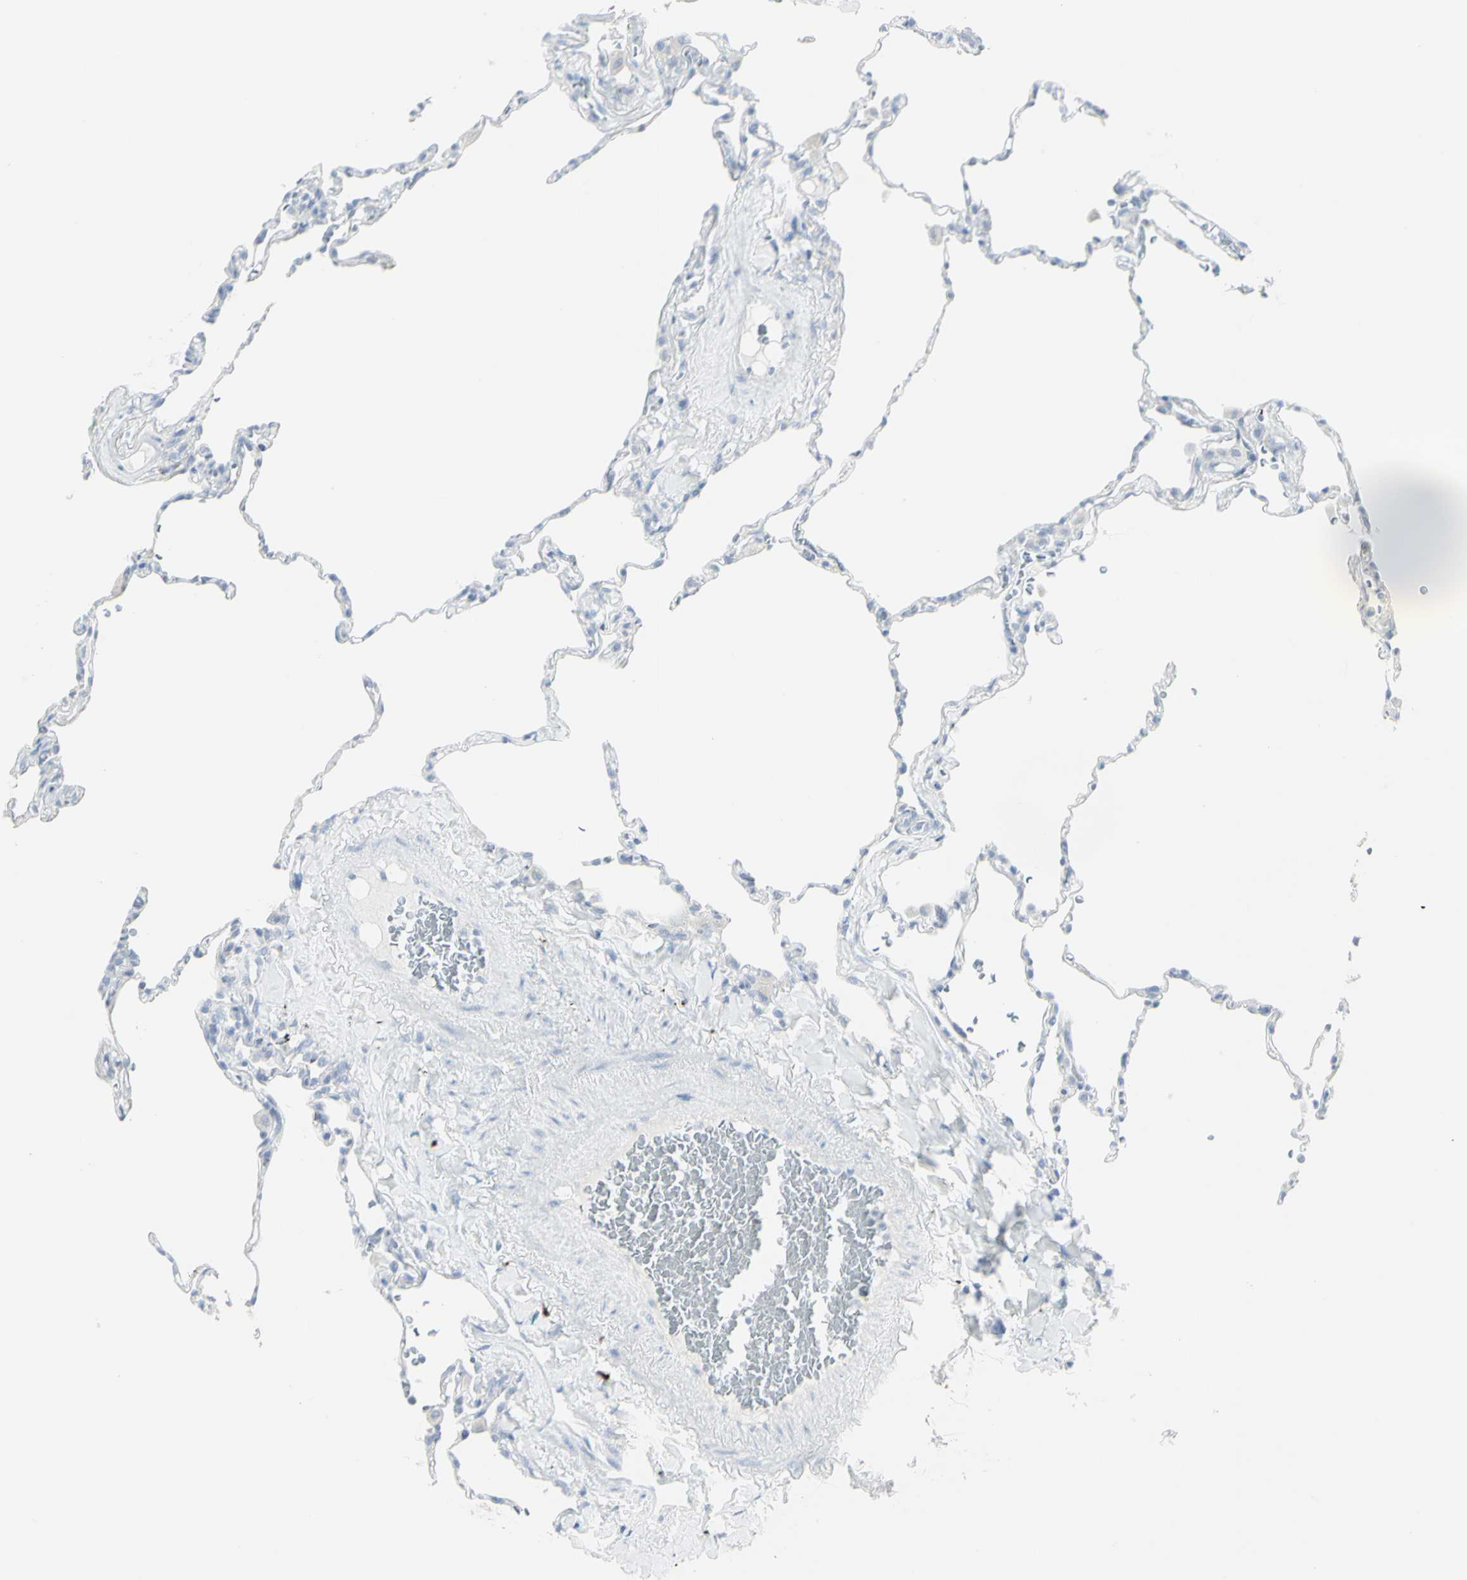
{"staining": {"intensity": "negative", "quantity": "none", "location": "none"}, "tissue": "lung", "cell_type": "Alveolar cells", "image_type": "normal", "snomed": [{"axis": "morphology", "description": "Normal tissue, NOS"}, {"axis": "topography", "description": "Lung"}], "caption": "High magnification brightfield microscopy of unremarkable lung stained with DAB (3,3'-diaminobenzidine) (brown) and counterstained with hematoxylin (blue): alveolar cells show no significant expression. The staining was performed using DAB to visualize the protein expression in brown, while the nuclei were stained in blue with hematoxylin (Magnification: 20x).", "gene": "ENSG00000198211", "patient": {"sex": "male", "age": 59}}